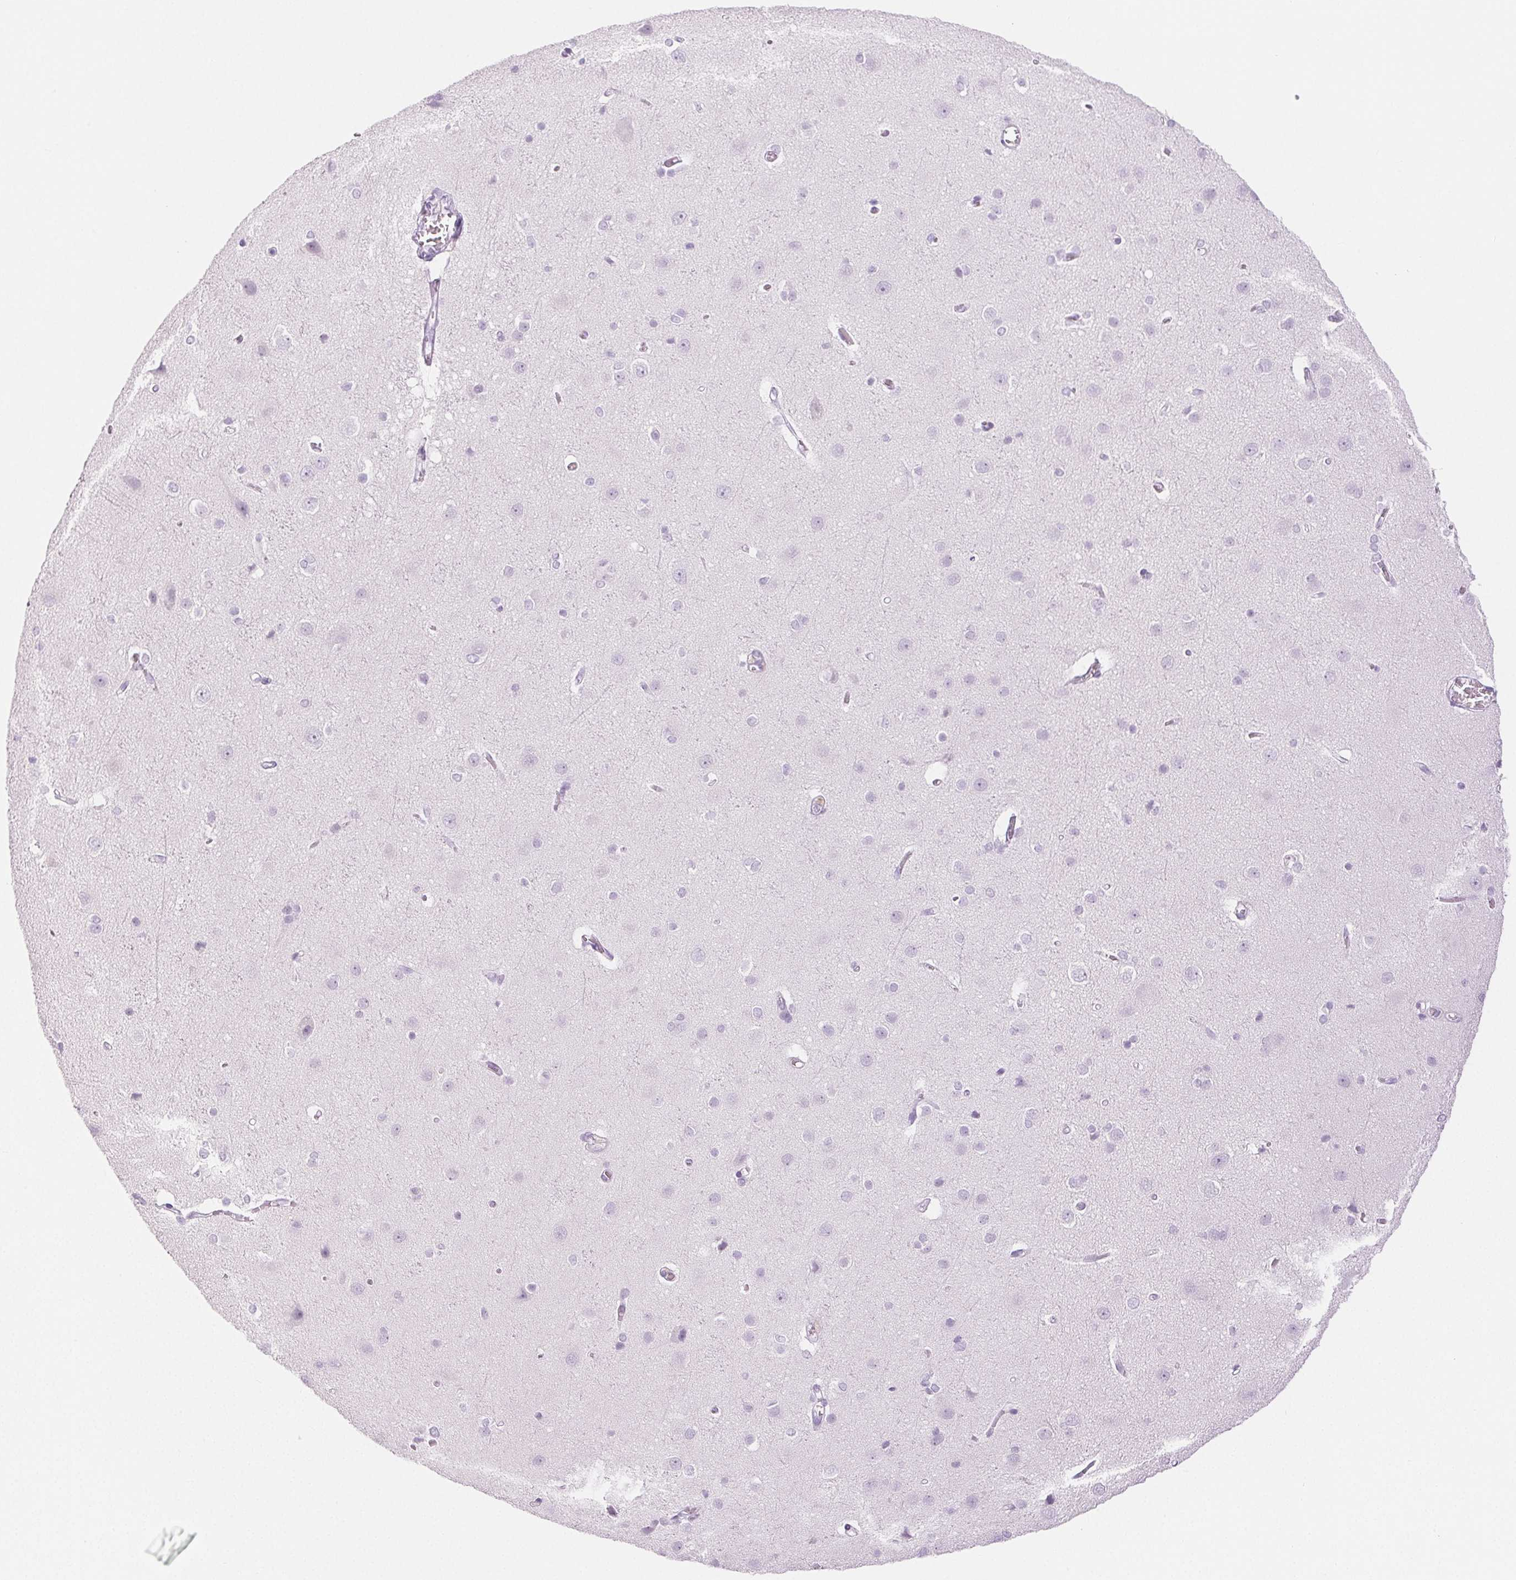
{"staining": {"intensity": "negative", "quantity": "none", "location": "none"}, "tissue": "cerebral cortex", "cell_type": "Endothelial cells", "image_type": "normal", "snomed": [{"axis": "morphology", "description": "Normal tissue, NOS"}, {"axis": "topography", "description": "Cerebral cortex"}], "caption": "A micrograph of human cerebral cortex is negative for staining in endothelial cells. The staining is performed using DAB brown chromogen with nuclei counter-stained in using hematoxylin.", "gene": "SPRR3", "patient": {"sex": "male", "age": 37}}